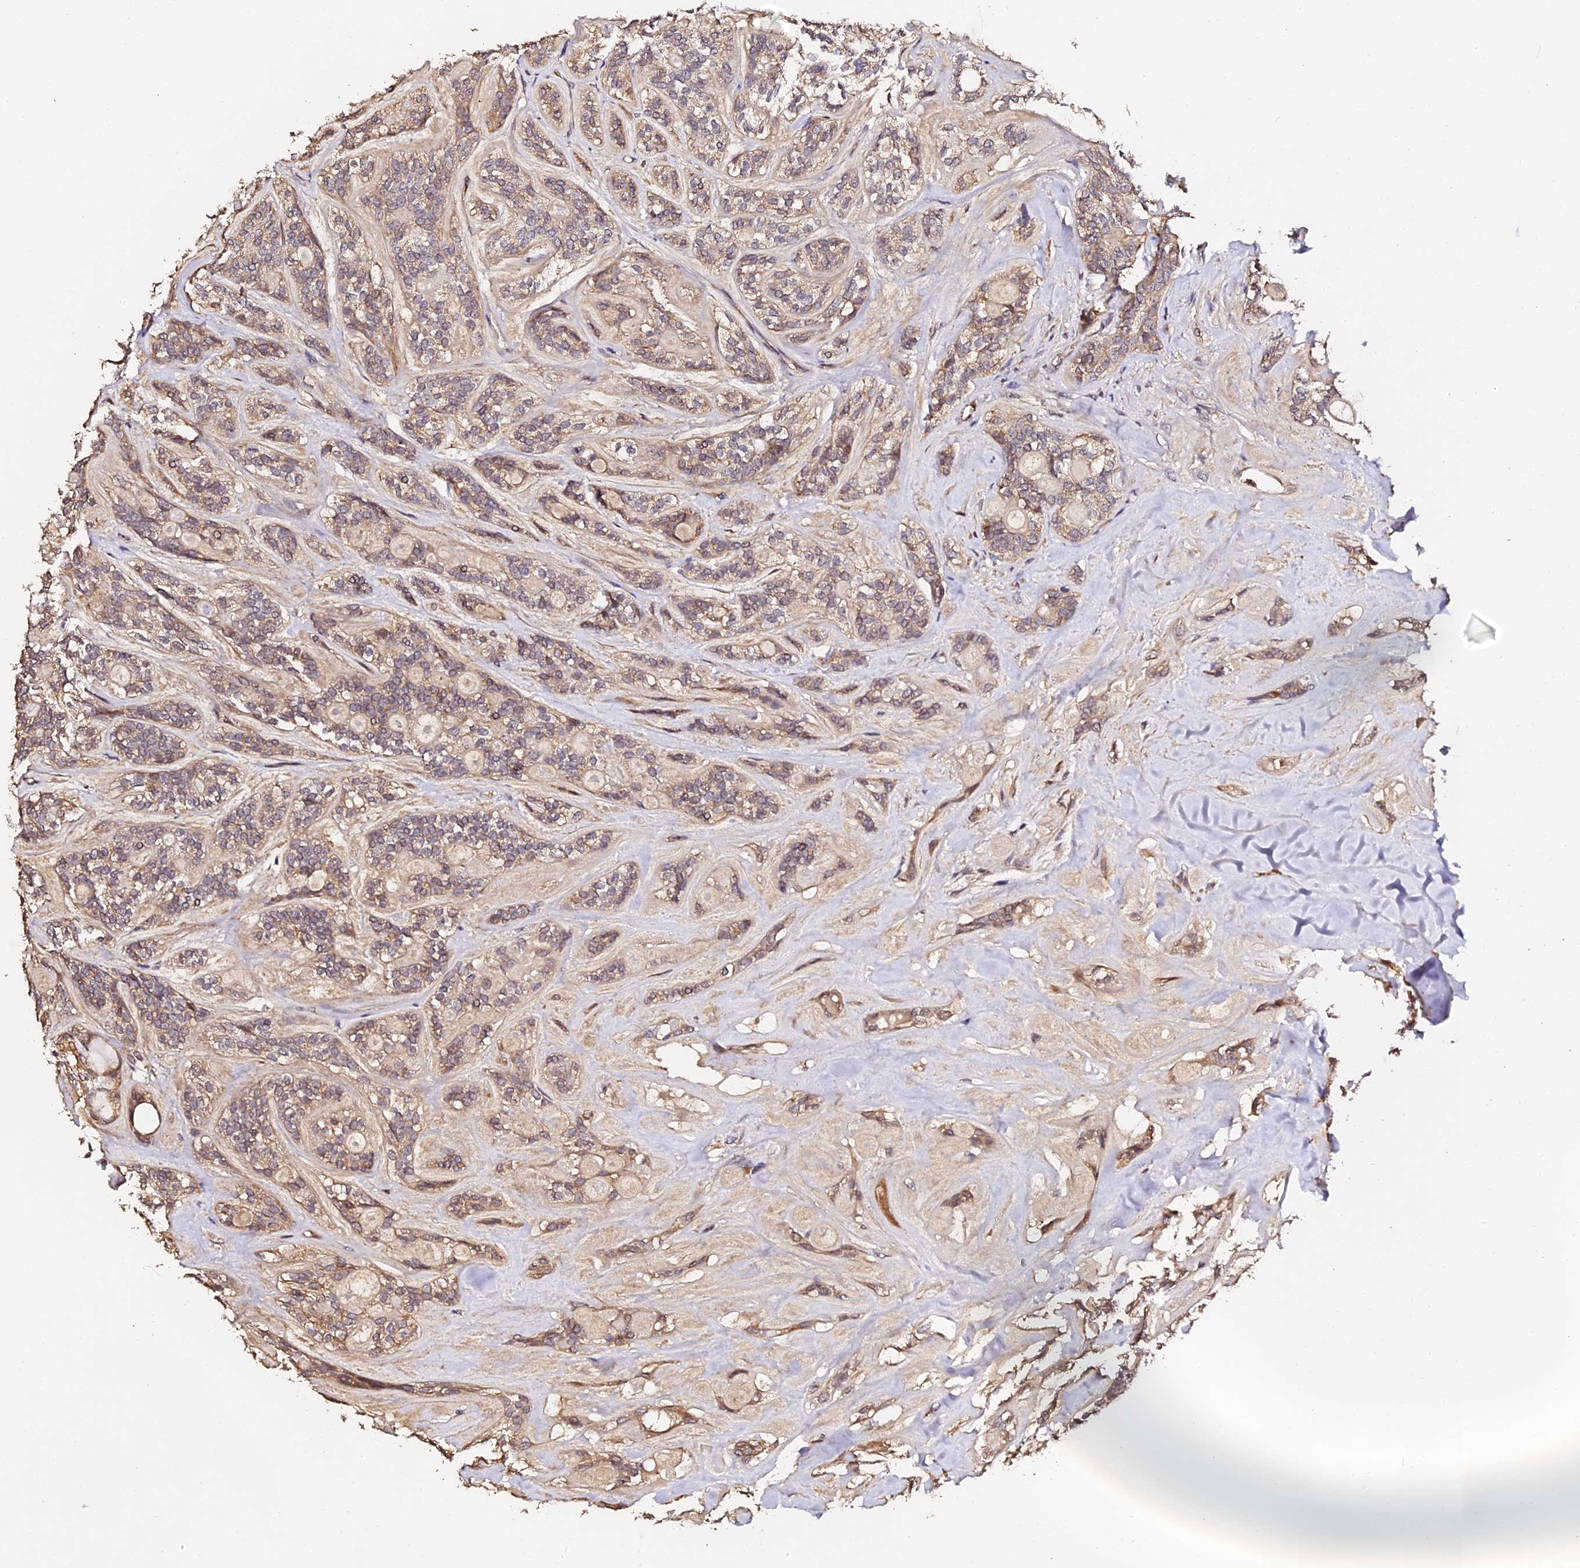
{"staining": {"intensity": "moderate", "quantity": ">75%", "location": "cytoplasmic/membranous"}, "tissue": "head and neck cancer", "cell_type": "Tumor cells", "image_type": "cancer", "snomed": [{"axis": "morphology", "description": "Adenocarcinoma, NOS"}, {"axis": "topography", "description": "Head-Neck"}], "caption": "An immunohistochemistry photomicrograph of neoplastic tissue is shown. Protein staining in brown labels moderate cytoplasmic/membranous positivity in adenocarcinoma (head and neck) within tumor cells.", "gene": "TDO2", "patient": {"sex": "male", "age": 66}}